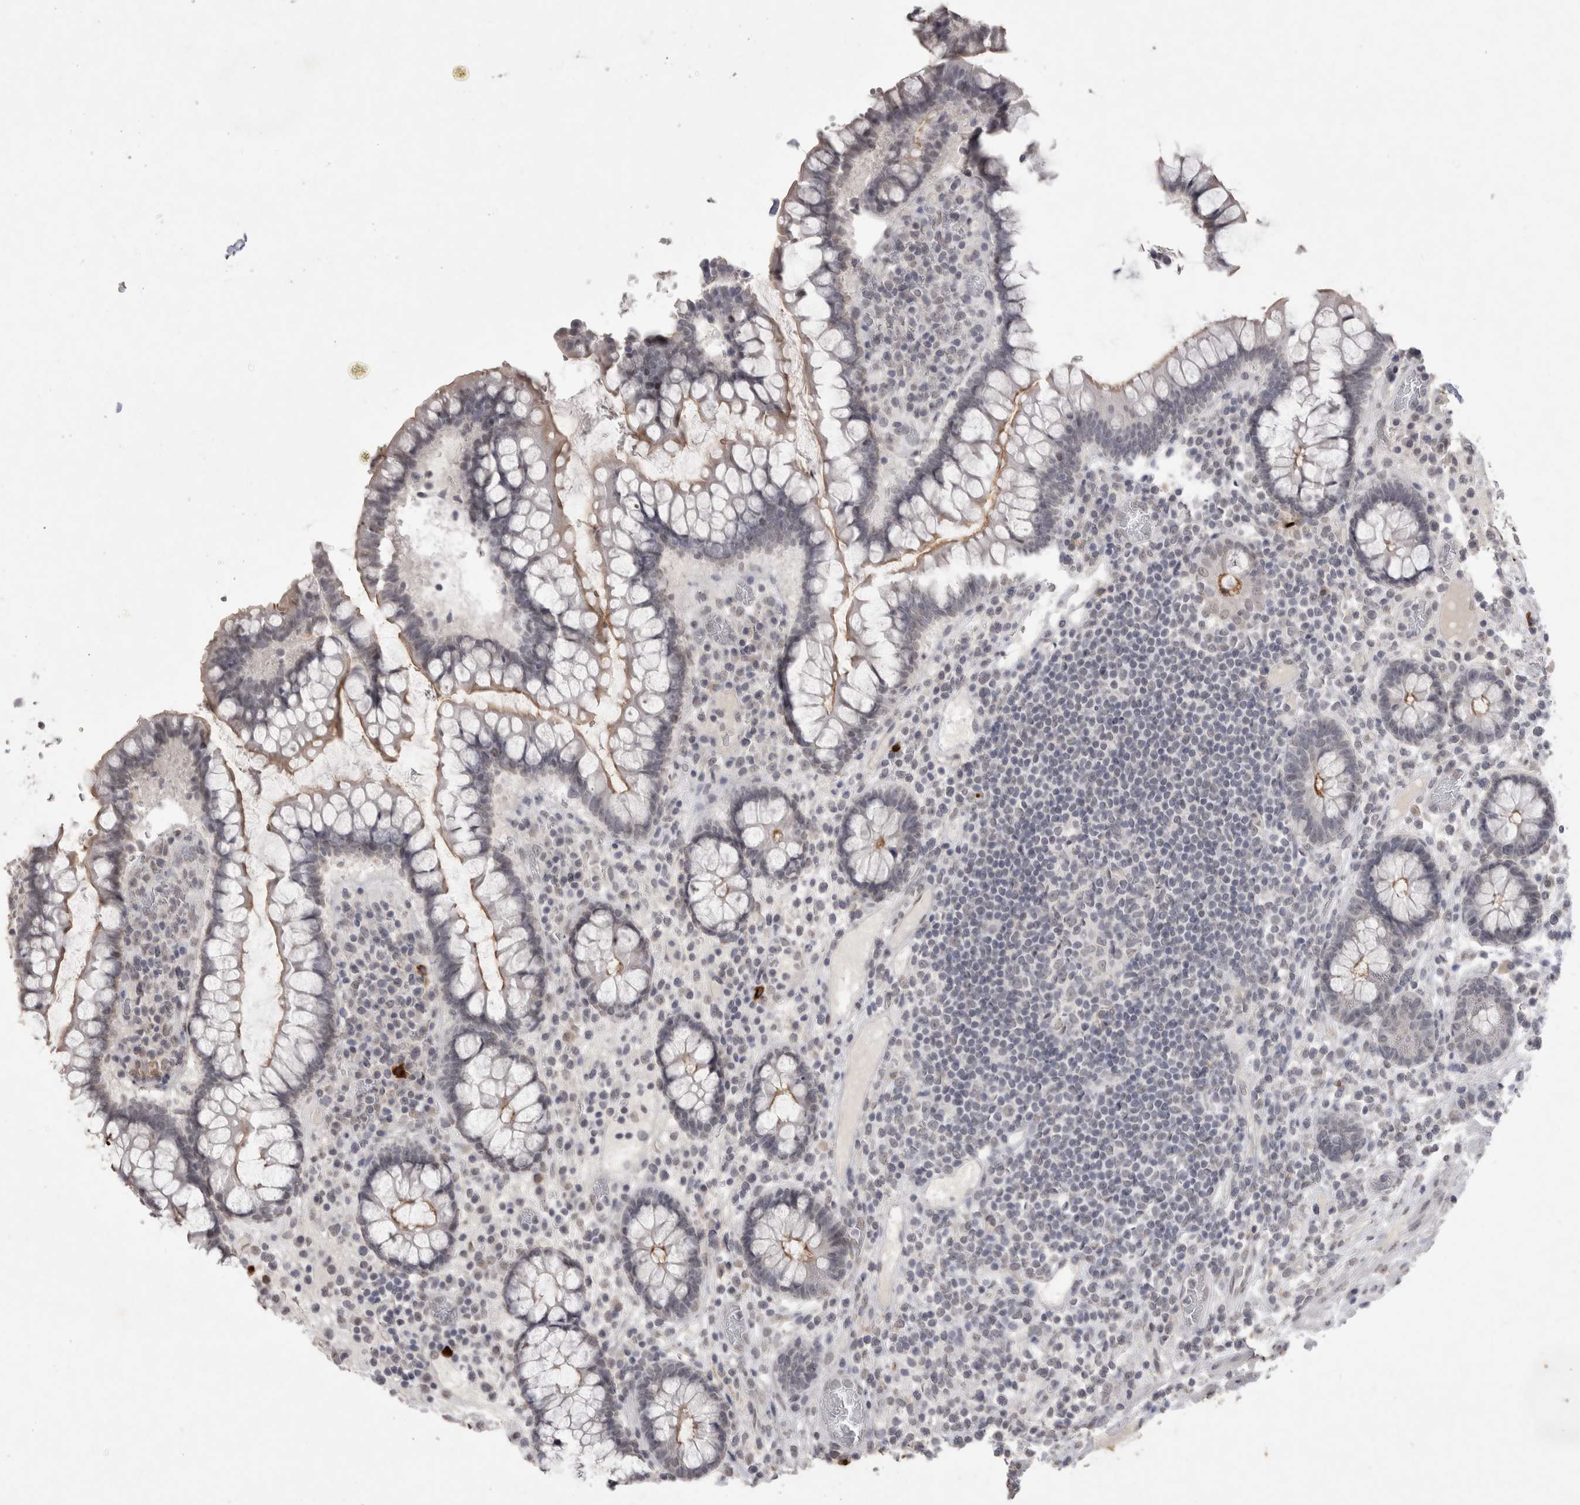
{"staining": {"intensity": "negative", "quantity": "none", "location": "none"}, "tissue": "colon", "cell_type": "Endothelial cells", "image_type": "normal", "snomed": [{"axis": "morphology", "description": "Normal tissue, NOS"}, {"axis": "topography", "description": "Colon"}], "caption": "Endothelial cells are negative for brown protein staining in normal colon. (Brightfield microscopy of DAB immunohistochemistry (IHC) at high magnification).", "gene": "DDX4", "patient": {"sex": "female", "age": 79}}